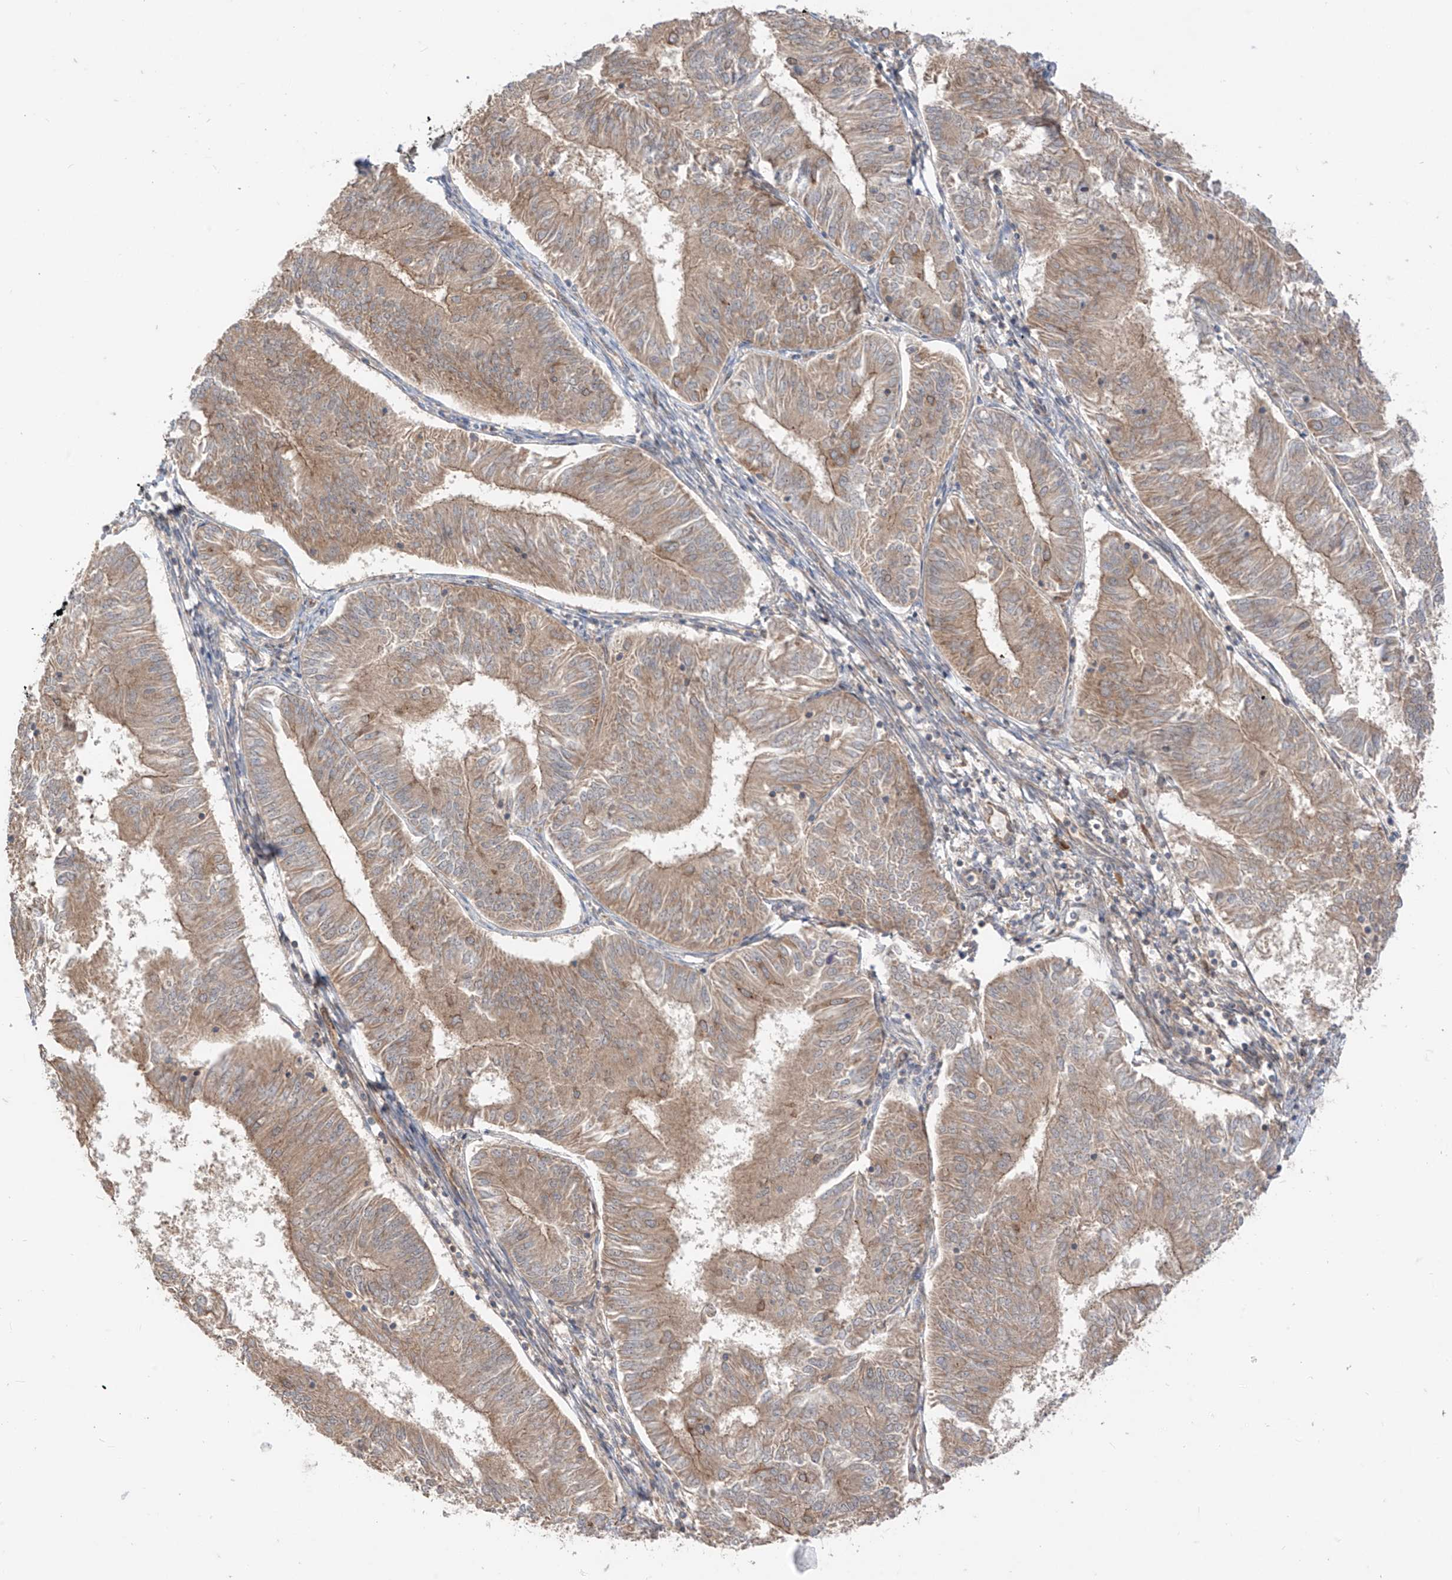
{"staining": {"intensity": "moderate", "quantity": ">75%", "location": "cytoplasmic/membranous"}, "tissue": "endometrial cancer", "cell_type": "Tumor cells", "image_type": "cancer", "snomed": [{"axis": "morphology", "description": "Adenocarcinoma, NOS"}, {"axis": "topography", "description": "Endometrium"}], "caption": "Tumor cells display medium levels of moderate cytoplasmic/membranous positivity in approximately >75% of cells in endometrial adenocarcinoma. (DAB IHC, brown staining for protein, blue staining for nuclei).", "gene": "MTUS2", "patient": {"sex": "female", "age": 58}}